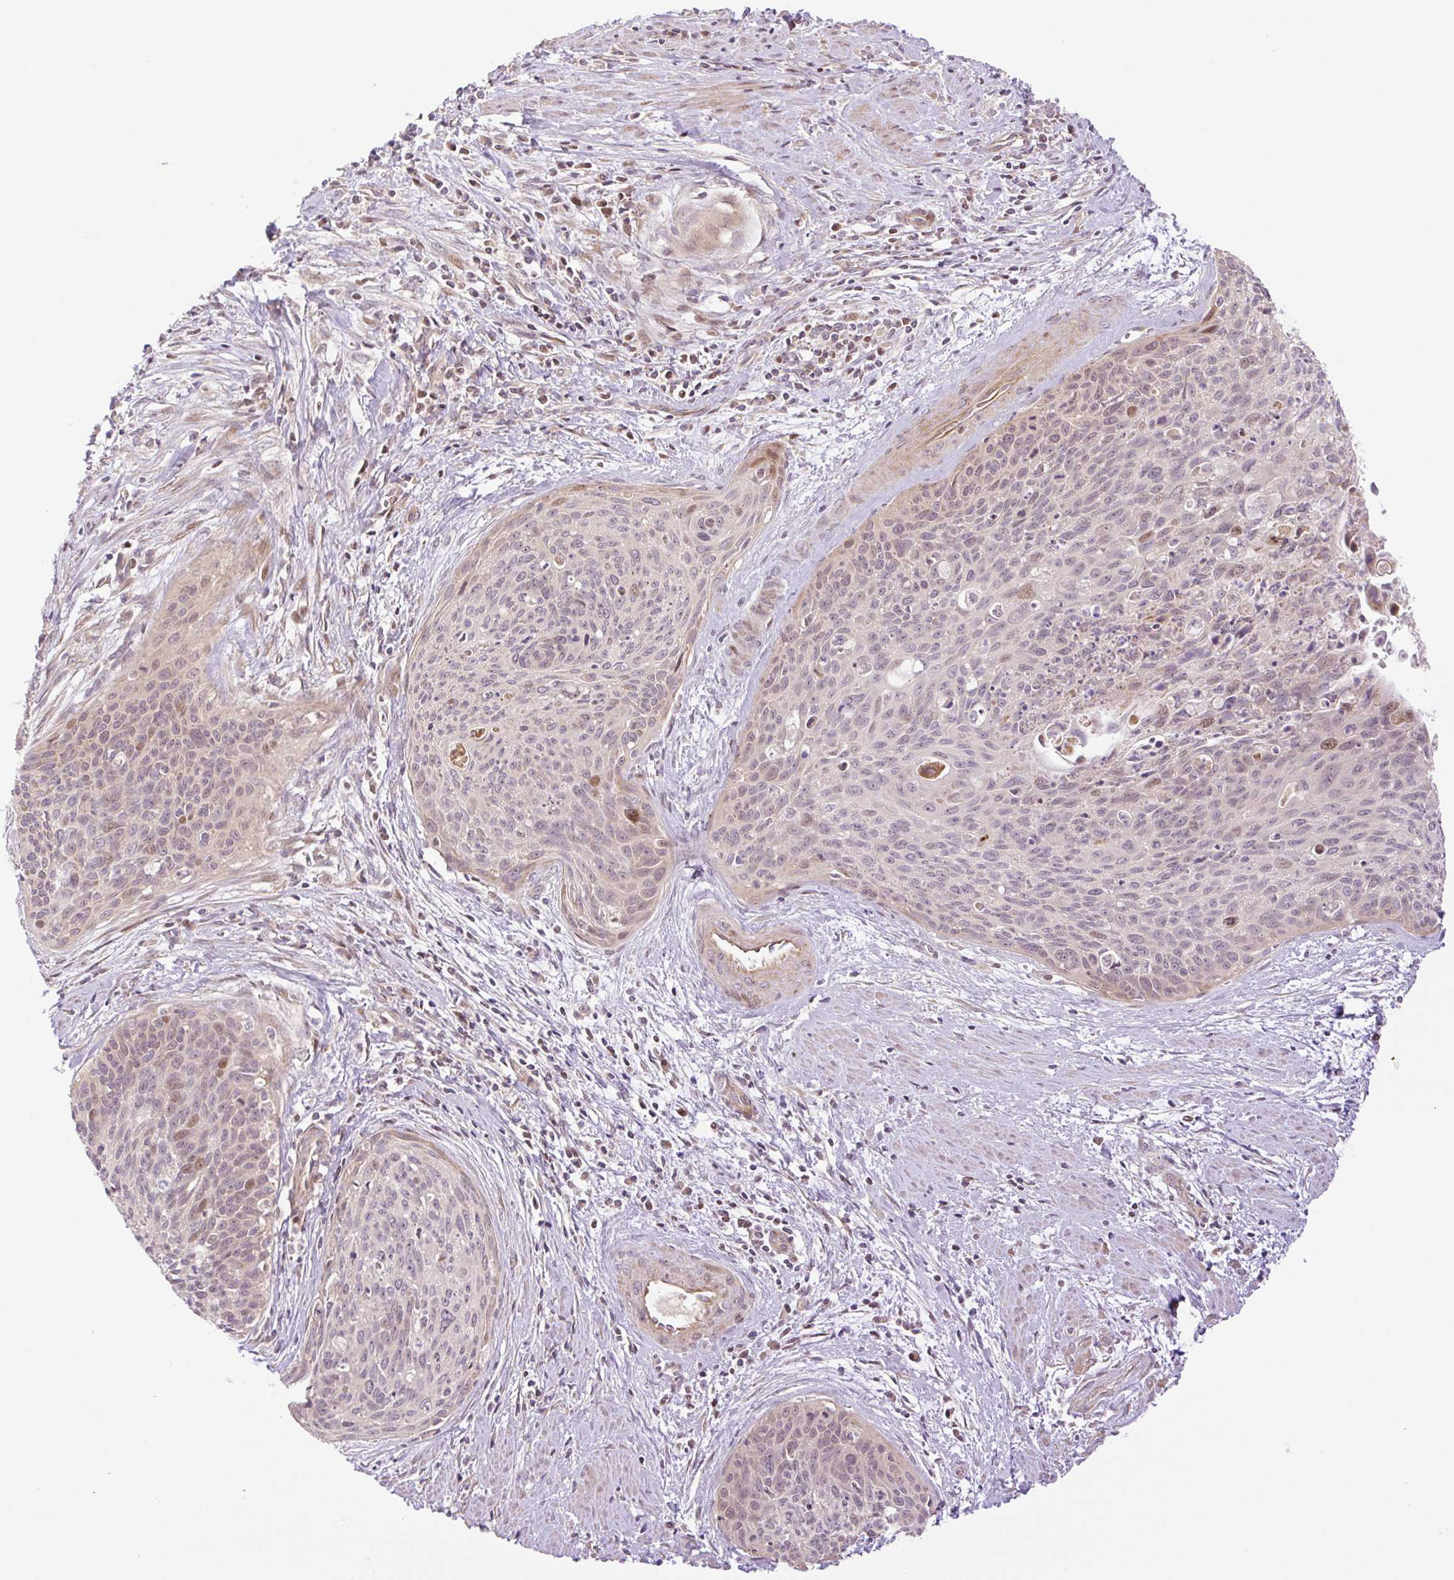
{"staining": {"intensity": "moderate", "quantity": "<25%", "location": "nuclear"}, "tissue": "cervical cancer", "cell_type": "Tumor cells", "image_type": "cancer", "snomed": [{"axis": "morphology", "description": "Squamous cell carcinoma, NOS"}, {"axis": "topography", "description": "Cervix"}], "caption": "IHC micrograph of neoplastic tissue: human squamous cell carcinoma (cervical) stained using immunohistochemistry (IHC) shows low levels of moderate protein expression localized specifically in the nuclear of tumor cells, appearing as a nuclear brown color.", "gene": "ZNF394", "patient": {"sex": "female", "age": 55}}